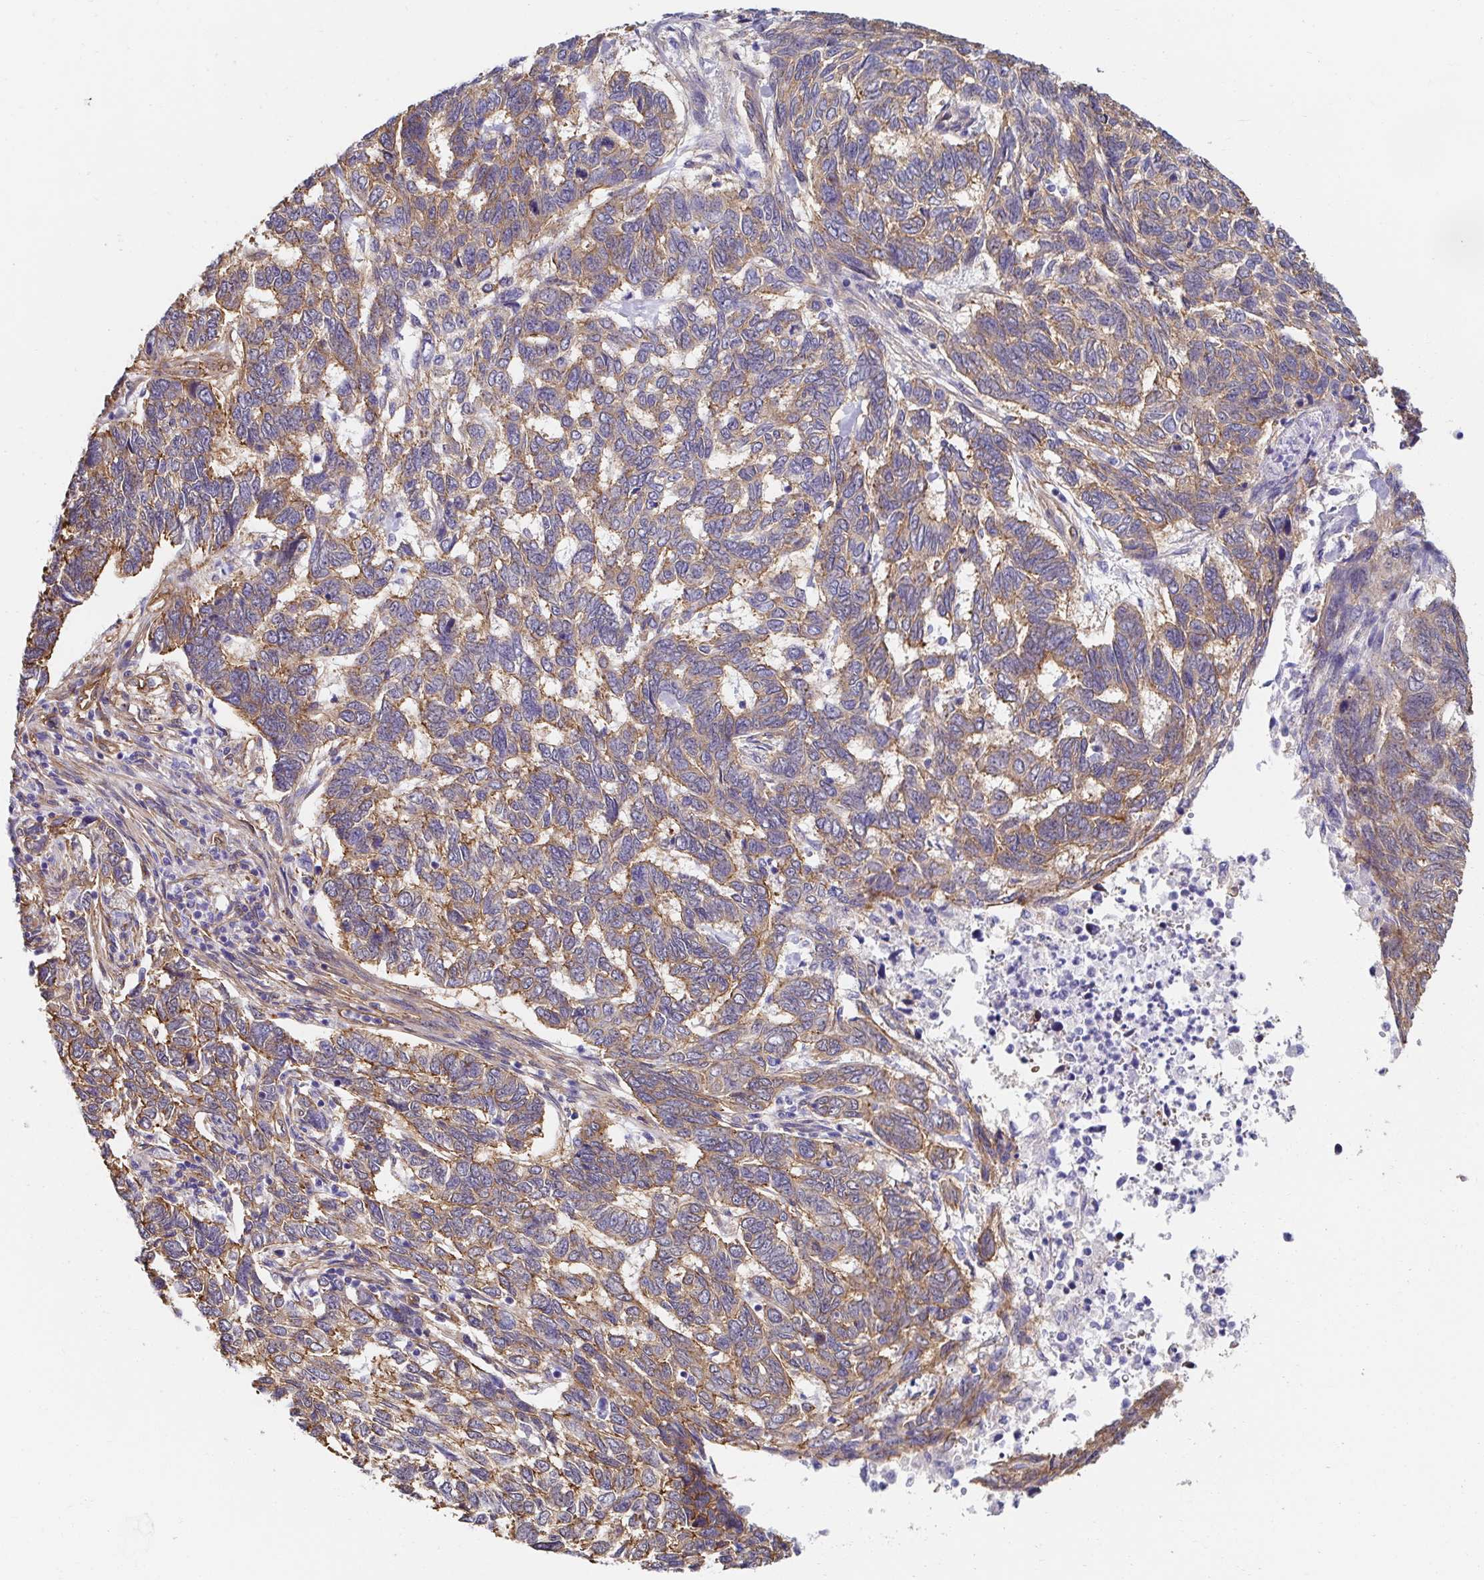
{"staining": {"intensity": "moderate", "quantity": "25%-75%", "location": "cytoplasmic/membranous"}, "tissue": "skin cancer", "cell_type": "Tumor cells", "image_type": "cancer", "snomed": [{"axis": "morphology", "description": "Basal cell carcinoma"}, {"axis": "topography", "description": "Skin"}], "caption": "Basal cell carcinoma (skin) stained for a protein (brown) reveals moderate cytoplasmic/membranous positive positivity in about 25%-75% of tumor cells.", "gene": "CTTN", "patient": {"sex": "female", "age": 65}}